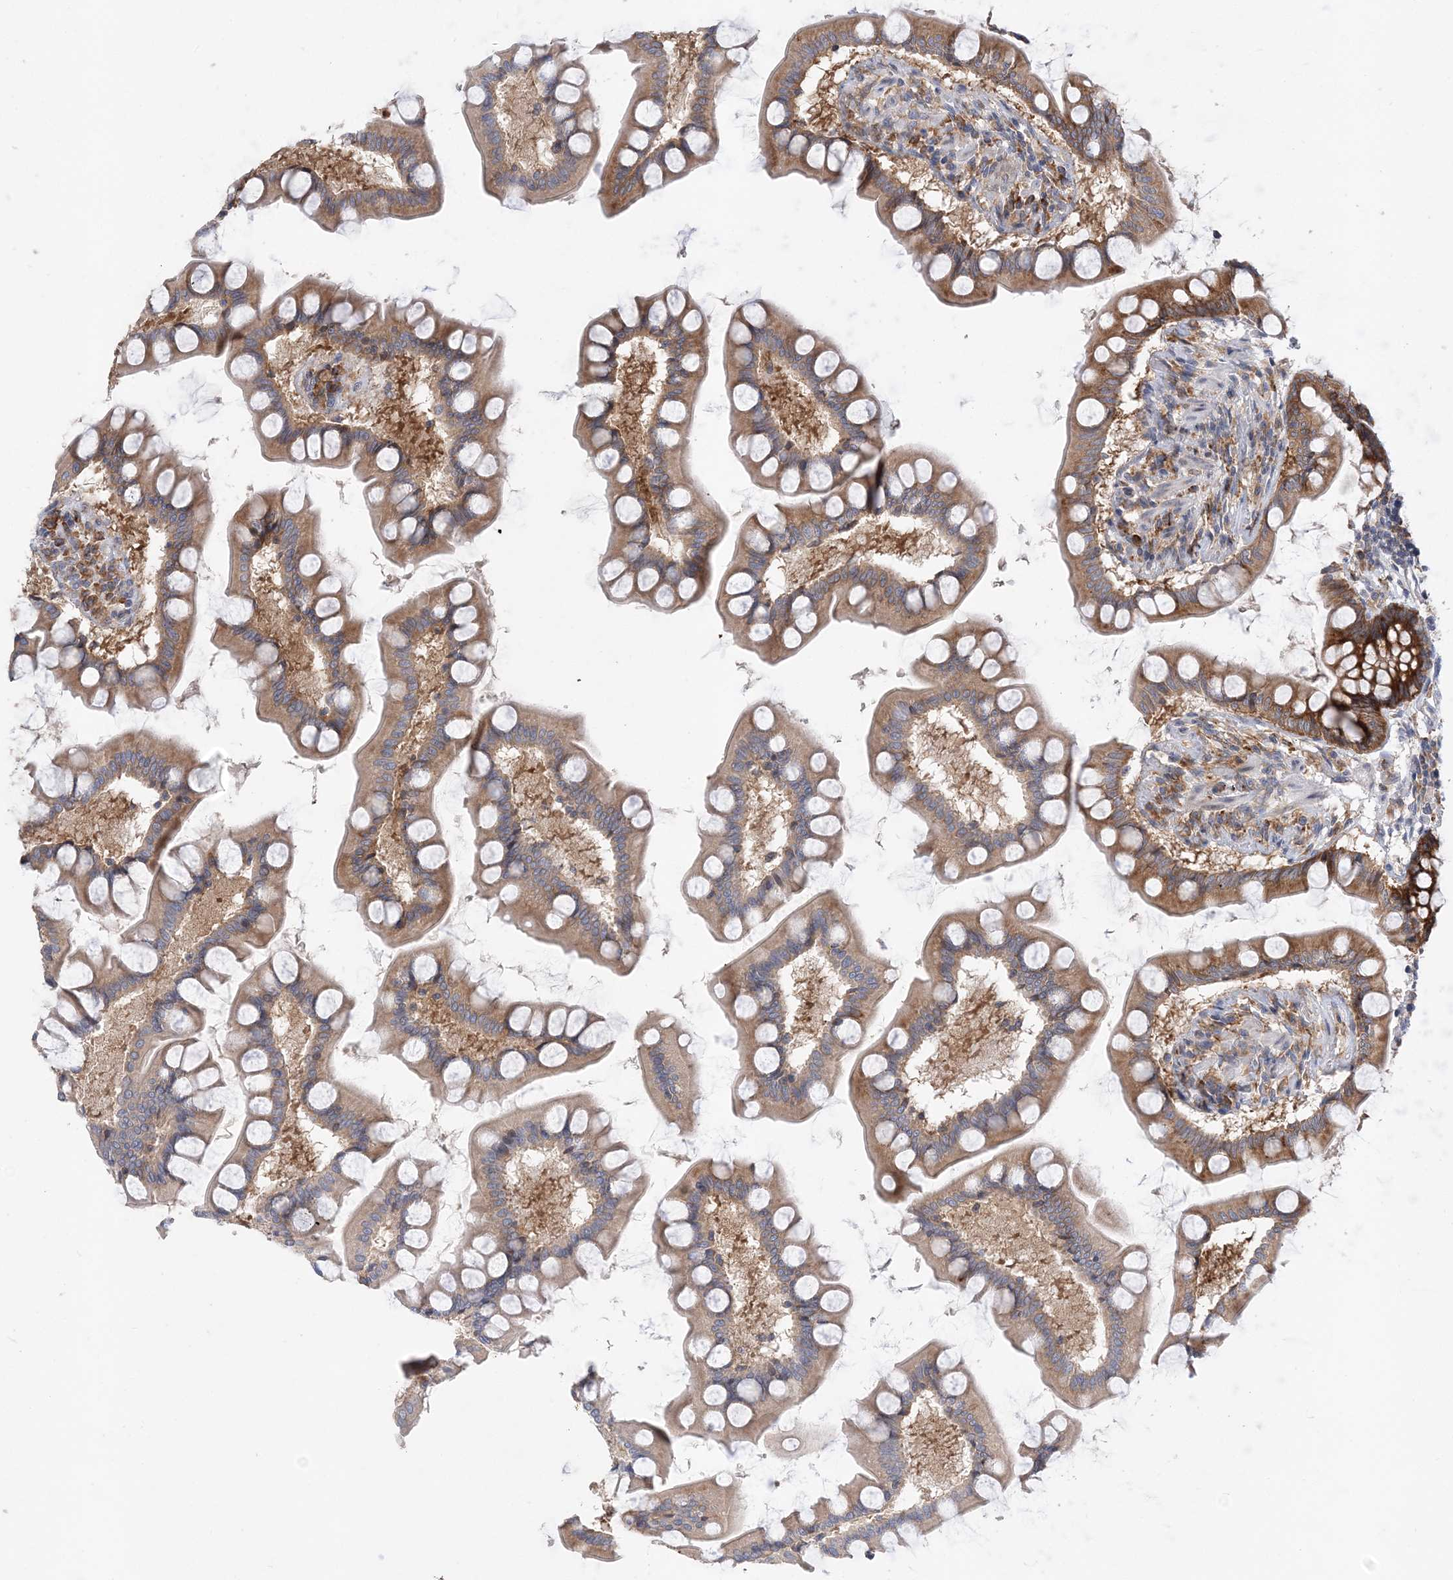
{"staining": {"intensity": "moderate", "quantity": ">75%", "location": "cytoplasmic/membranous"}, "tissue": "small intestine", "cell_type": "Glandular cells", "image_type": "normal", "snomed": [{"axis": "morphology", "description": "Normal tissue, NOS"}, {"axis": "topography", "description": "Small intestine"}], "caption": "There is medium levels of moderate cytoplasmic/membranous staining in glandular cells of unremarkable small intestine, as demonstrated by immunohistochemical staining (brown color).", "gene": "LARP4B", "patient": {"sex": "male", "age": 41}}